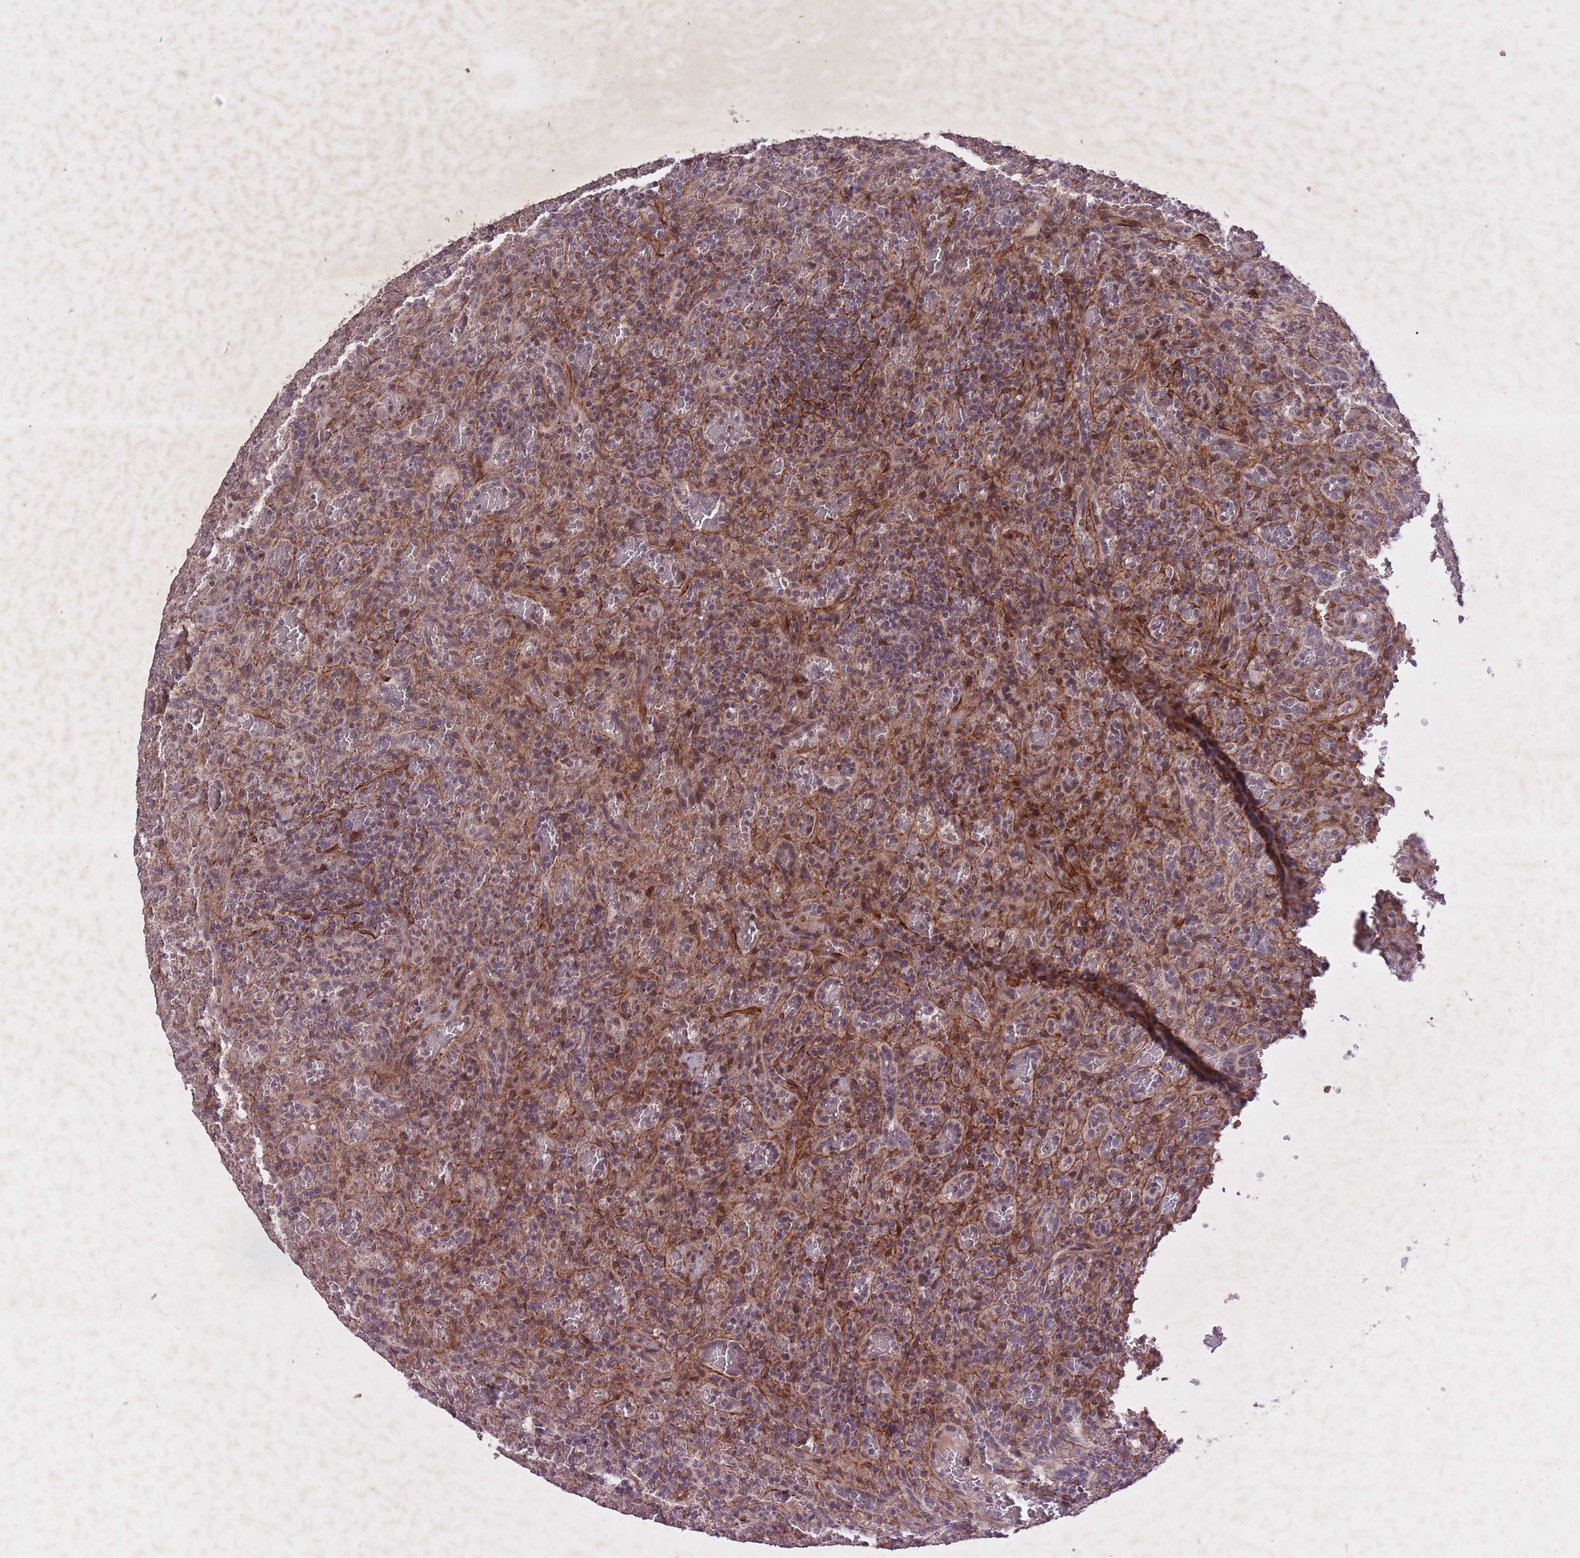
{"staining": {"intensity": "negative", "quantity": "none", "location": "none"}, "tissue": "lymphoma", "cell_type": "Tumor cells", "image_type": "cancer", "snomed": [{"axis": "morphology", "description": "Malignant lymphoma, non-Hodgkin's type, Low grade"}, {"axis": "topography", "description": "Spleen"}], "caption": "Malignant lymphoma, non-Hodgkin's type (low-grade) stained for a protein using IHC reveals no expression tumor cells.", "gene": "CBX6", "patient": {"sex": "female", "age": 64}}